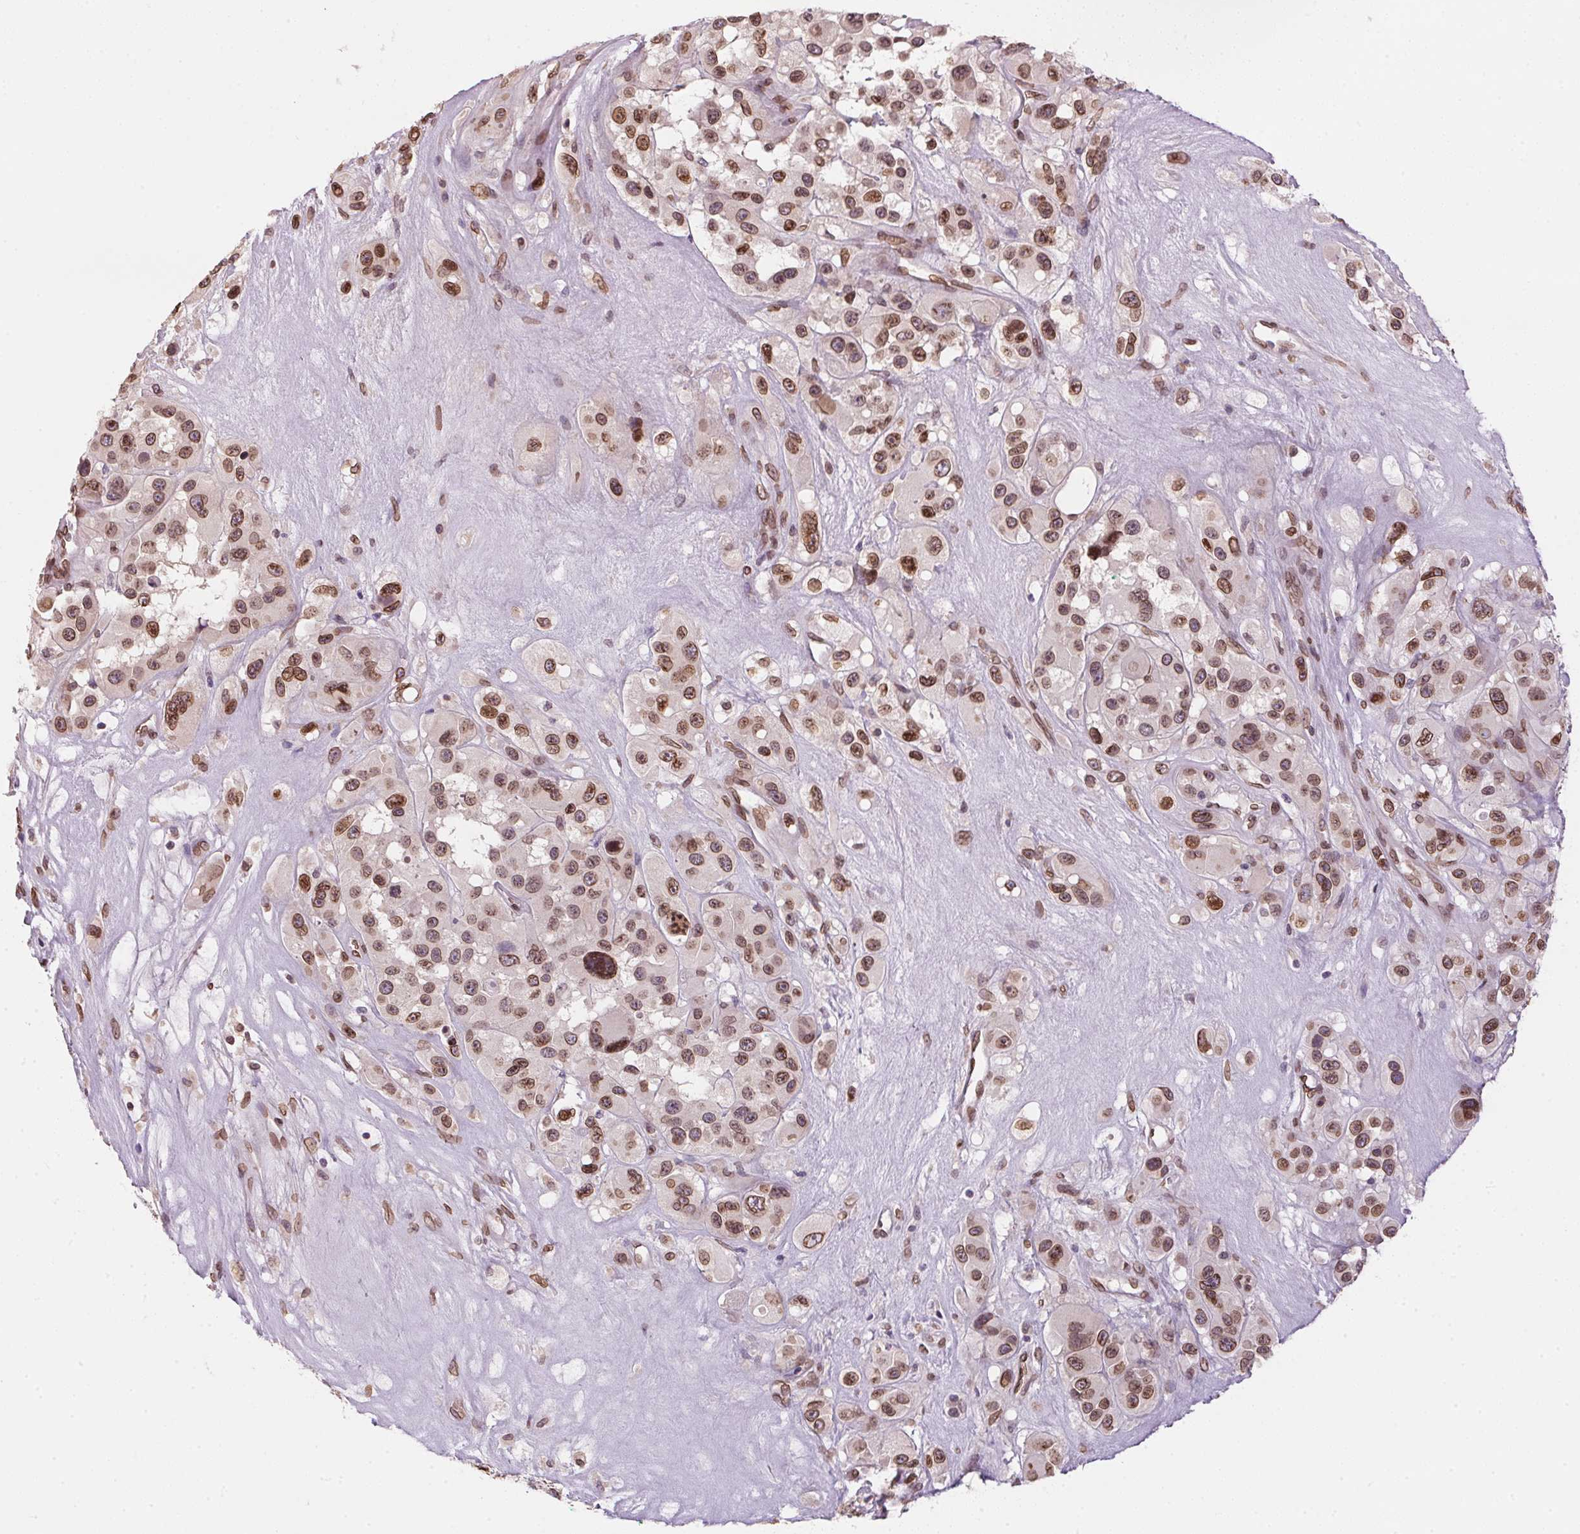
{"staining": {"intensity": "moderate", "quantity": ">75%", "location": "nuclear"}, "tissue": "melanoma", "cell_type": "Tumor cells", "image_type": "cancer", "snomed": [{"axis": "morphology", "description": "Malignant melanoma, Metastatic site"}, {"axis": "topography", "description": "Lymph node"}], "caption": "Immunohistochemistry (IHC) (DAB) staining of human malignant melanoma (metastatic site) displays moderate nuclear protein expression in approximately >75% of tumor cells. (DAB = brown stain, brightfield microscopy at high magnification).", "gene": "TMEM175", "patient": {"sex": "female", "age": 65}}